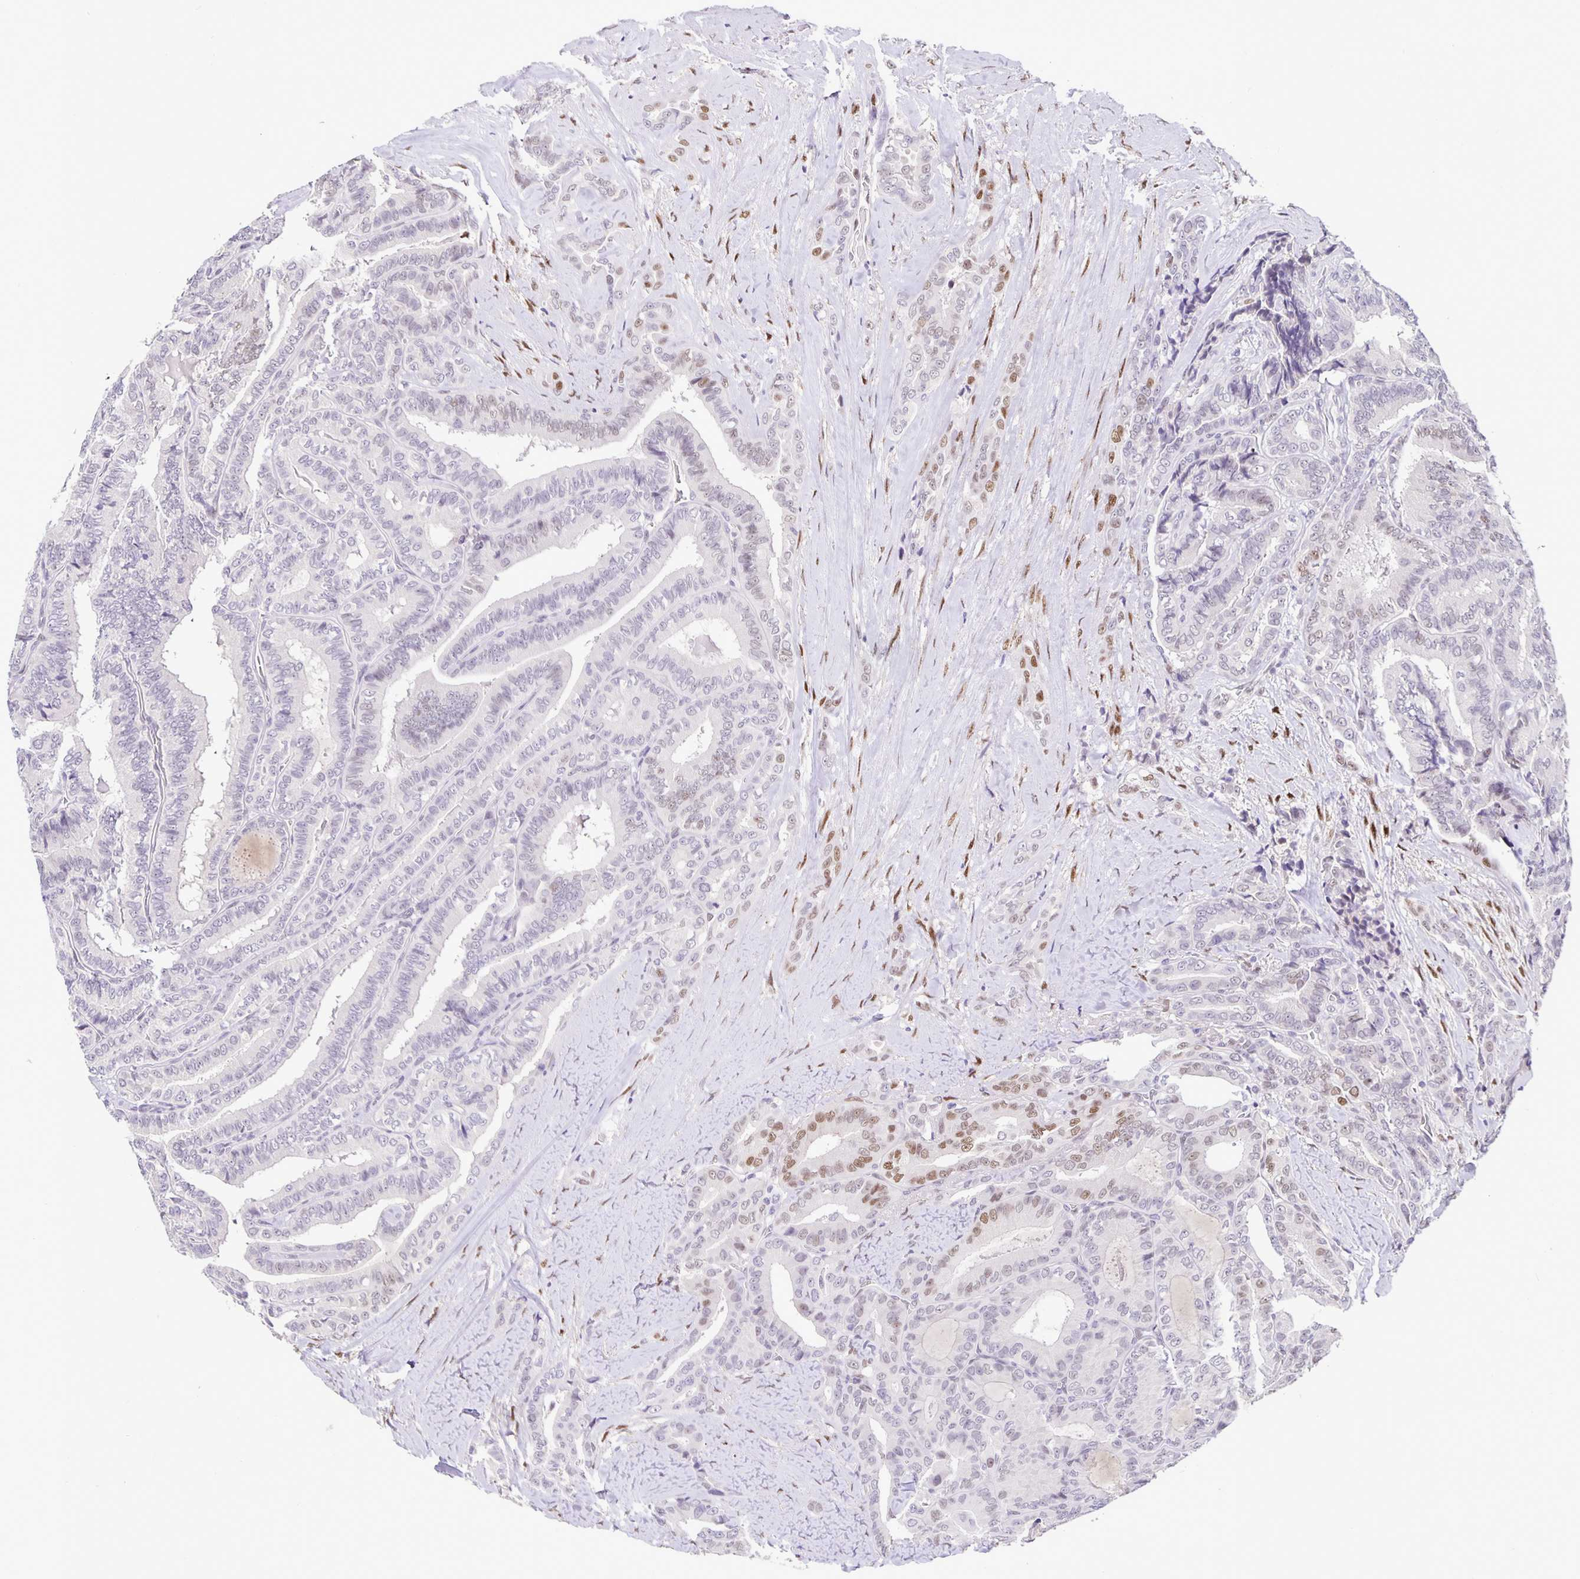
{"staining": {"intensity": "moderate", "quantity": "<25%", "location": "nuclear"}, "tissue": "thyroid cancer", "cell_type": "Tumor cells", "image_type": "cancer", "snomed": [{"axis": "morphology", "description": "Papillary adenocarcinoma, NOS"}, {"axis": "topography", "description": "Thyroid gland"}], "caption": "Immunohistochemical staining of thyroid cancer displays low levels of moderate nuclear staining in approximately <25% of tumor cells.", "gene": "FOSL2", "patient": {"sex": "male", "age": 61}}